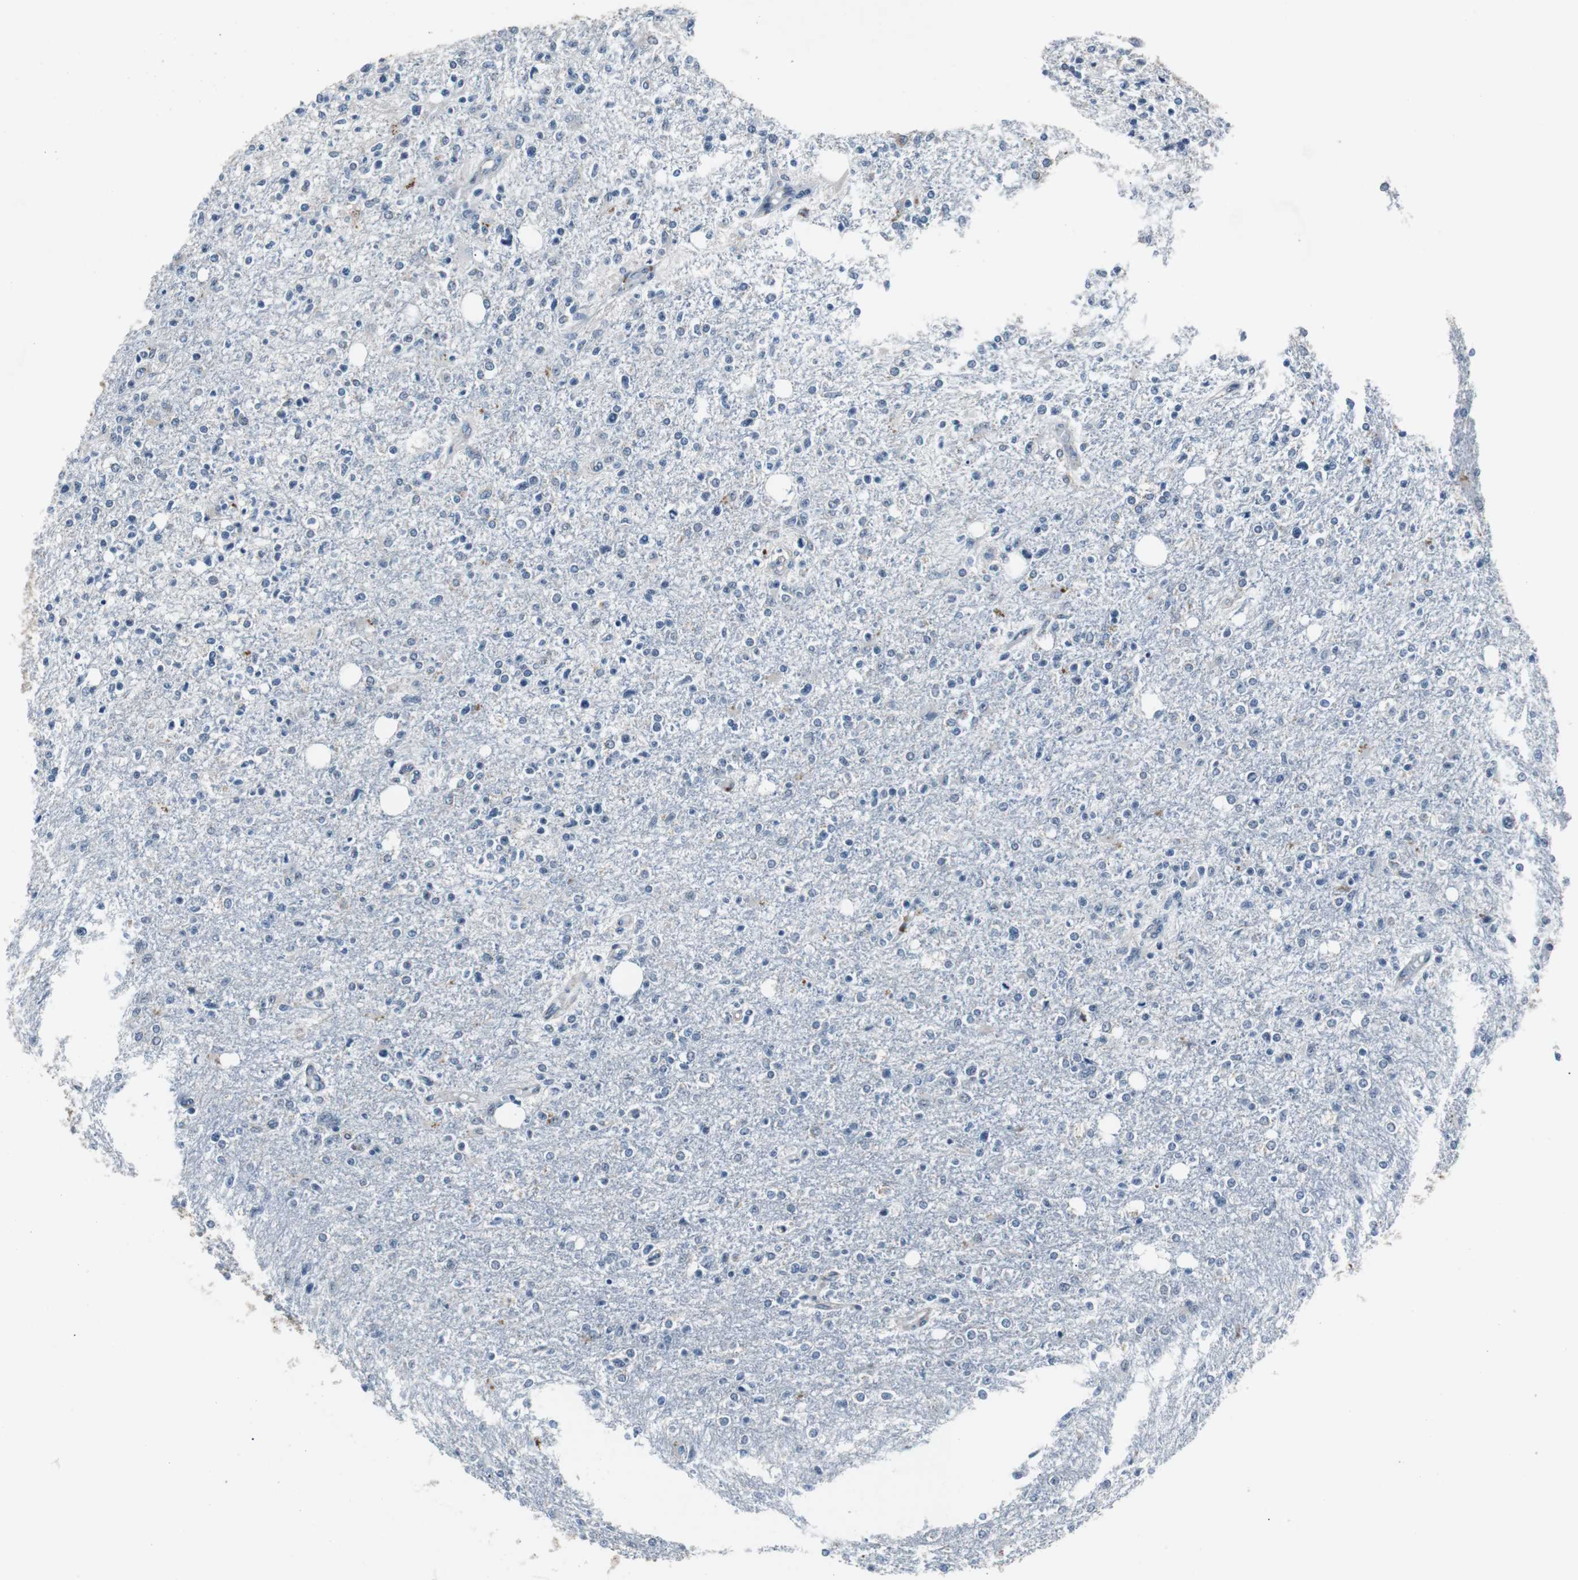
{"staining": {"intensity": "negative", "quantity": "none", "location": "none"}, "tissue": "glioma", "cell_type": "Tumor cells", "image_type": "cancer", "snomed": [{"axis": "morphology", "description": "Glioma, malignant, High grade"}, {"axis": "topography", "description": "Cerebral cortex"}], "caption": "DAB immunohistochemical staining of human high-grade glioma (malignant) shows no significant staining in tumor cells. (DAB (3,3'-diaminobenzidine) IHC, high magnification).", "gene": "PITRM1", "patient": {"sex": "male", "age": 76}}